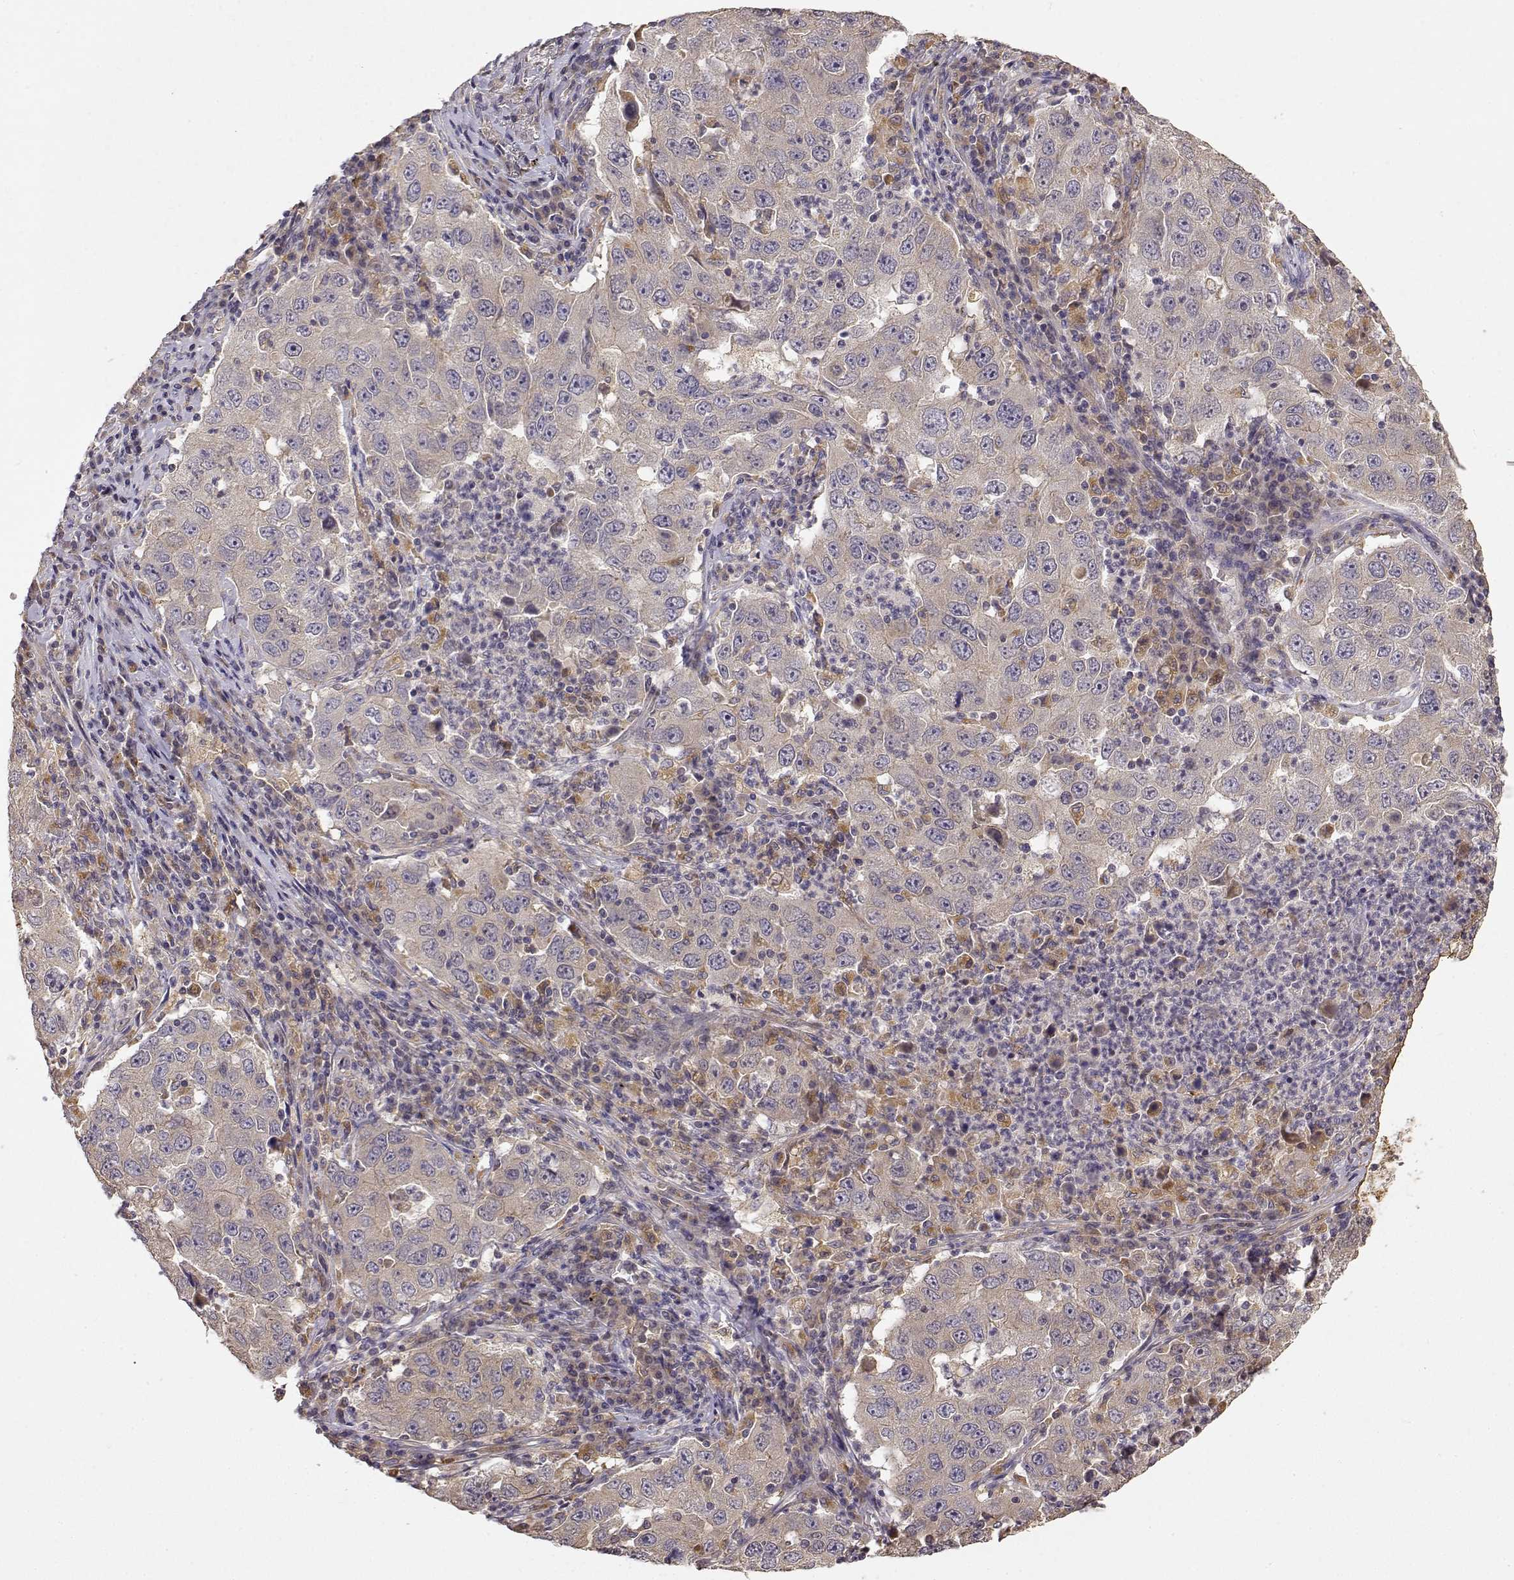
{"staining": {"intensity": "weak", "quantity": "<25%", "location": "cytoplasmic/membranous"}, "tissue": "lung cancer", "cell_type": "Tumor cells", "image_type": "cancer", "snomed": [{"axis": "morphology", "description": "Adenocarcinoma, NOS"}, {"axis": "topography", "description": "Lung"}], "caption": "Tumor cells show no significant protein staining in lung adenocarcinoma.", "gene": "CRIM1", "patient": {"sex": "male", "age": 73}}